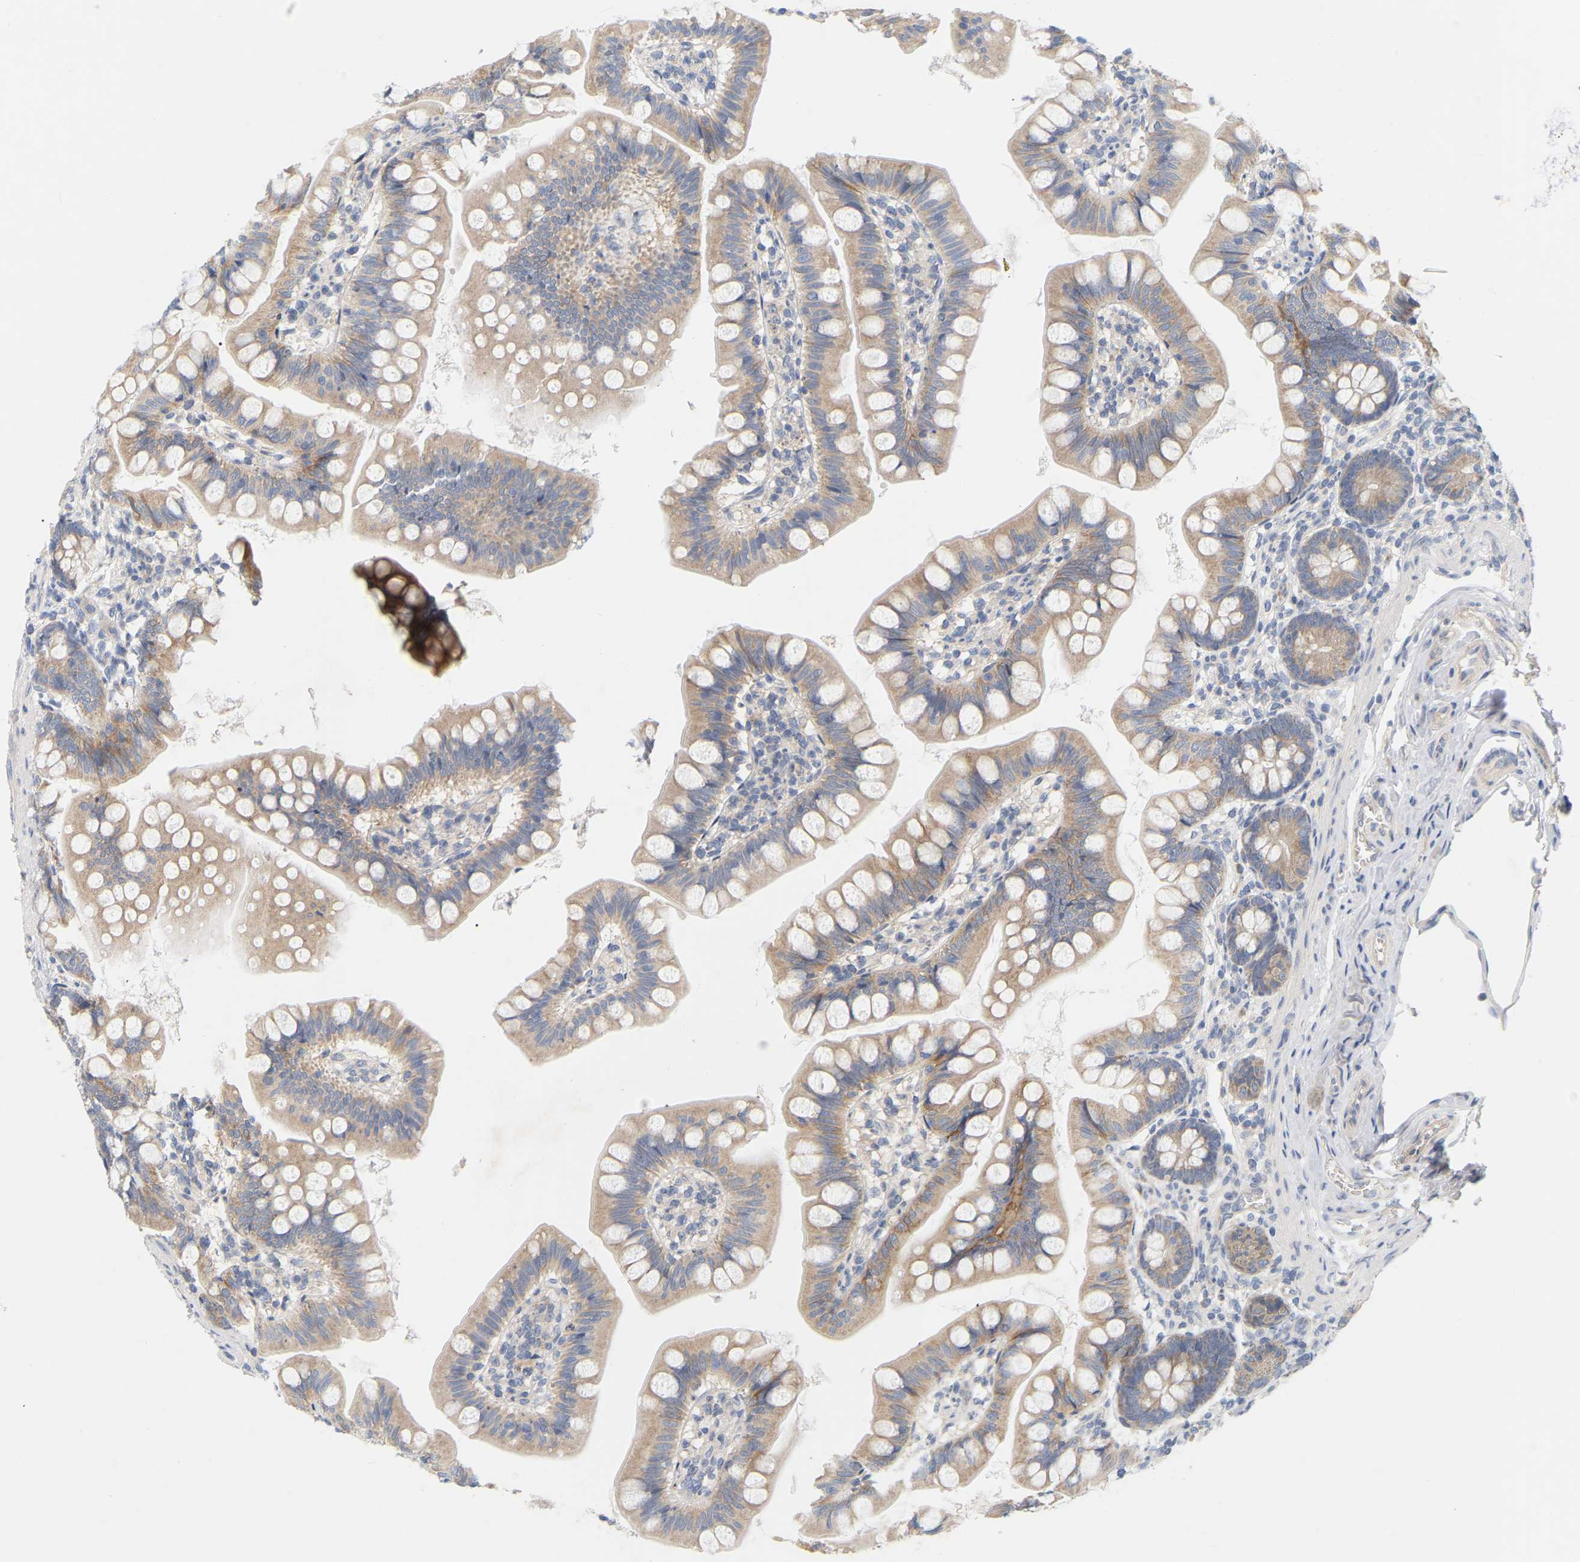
{"staining": {"intensity": "moderate", "quantity": ">75%", "location": "cytoplasmic/membranous"}, "tissue": "small intestine", "cell_type": "Glandular cells", "image_type": "normal", "snomed": [{"axis": "morphology", "description": "Normal tissue, NOS"}, {"axis": "topography", "description": "Small intestine"}], "caption": "Immunohistochemistry (DAB (3,3'-diaminobenzidine)) staining of benign human small intestine shows moderate cytoplasmic/membranous protein positivity in approximately >75% of glandular cells.", "gene": "MINDY4", "patient": {"sex": "male", "age": 7}}